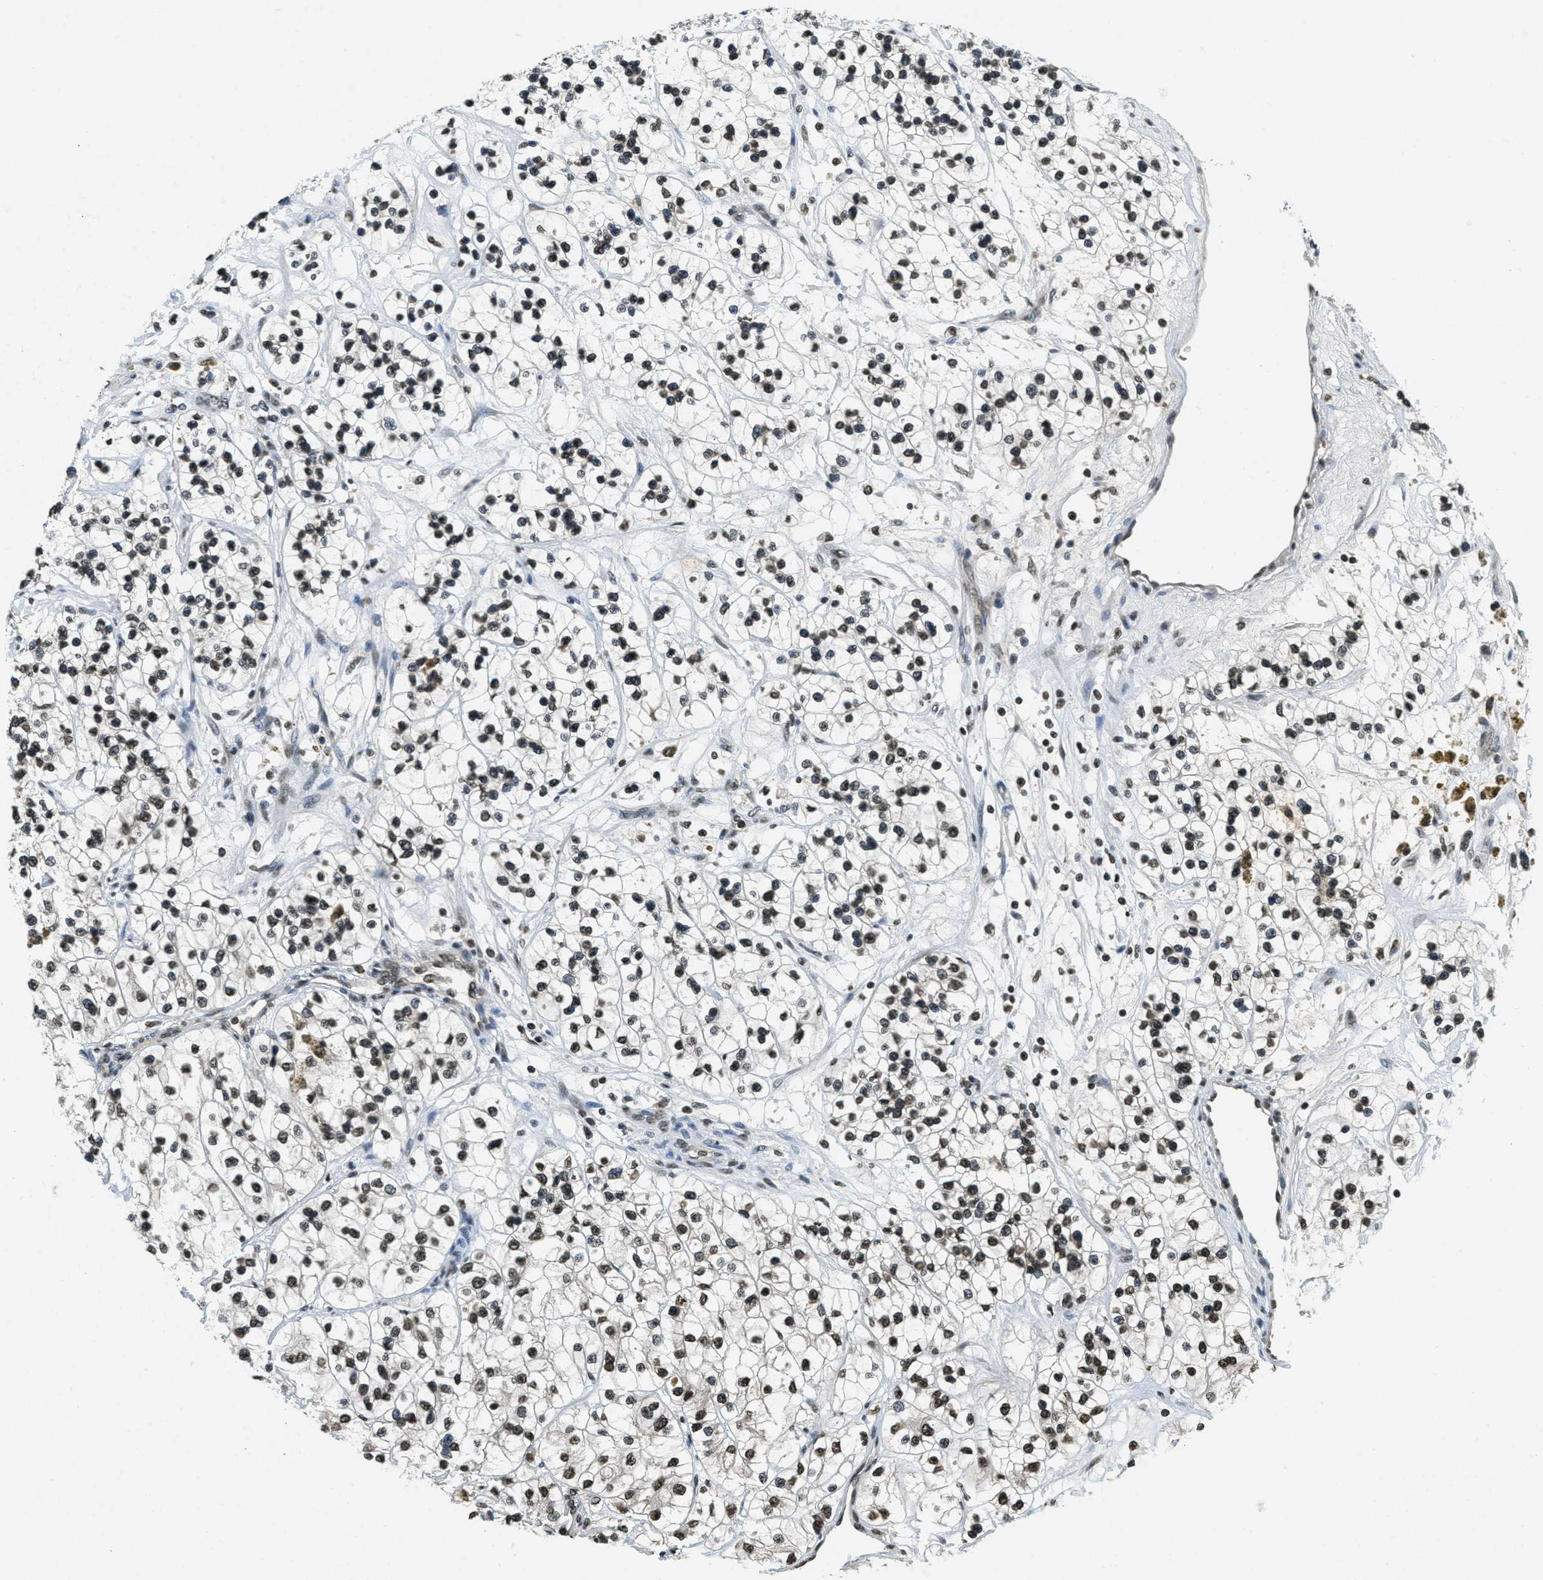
{"staining": {"intensity": "moderate", "quantity": ">75%", "location": "nuclear"}, "tissue": "renal cancer", "cell_type": "Tumor cells", "image_type": "cancer", "snomed": [{"axis": "morphology", "description": "Adenocarcinoma, NOS"}, {"axis": "topography", "description": "Kidney"}], "caption": "Immunohistochemistry histopathology image of renal cancer stained for a protein (brown), which displays medium levels of moderate nuclear expression in about >75% of tumor cells.", "gene": "LDB2", "patient": {"sex": "female", "age": 57}}